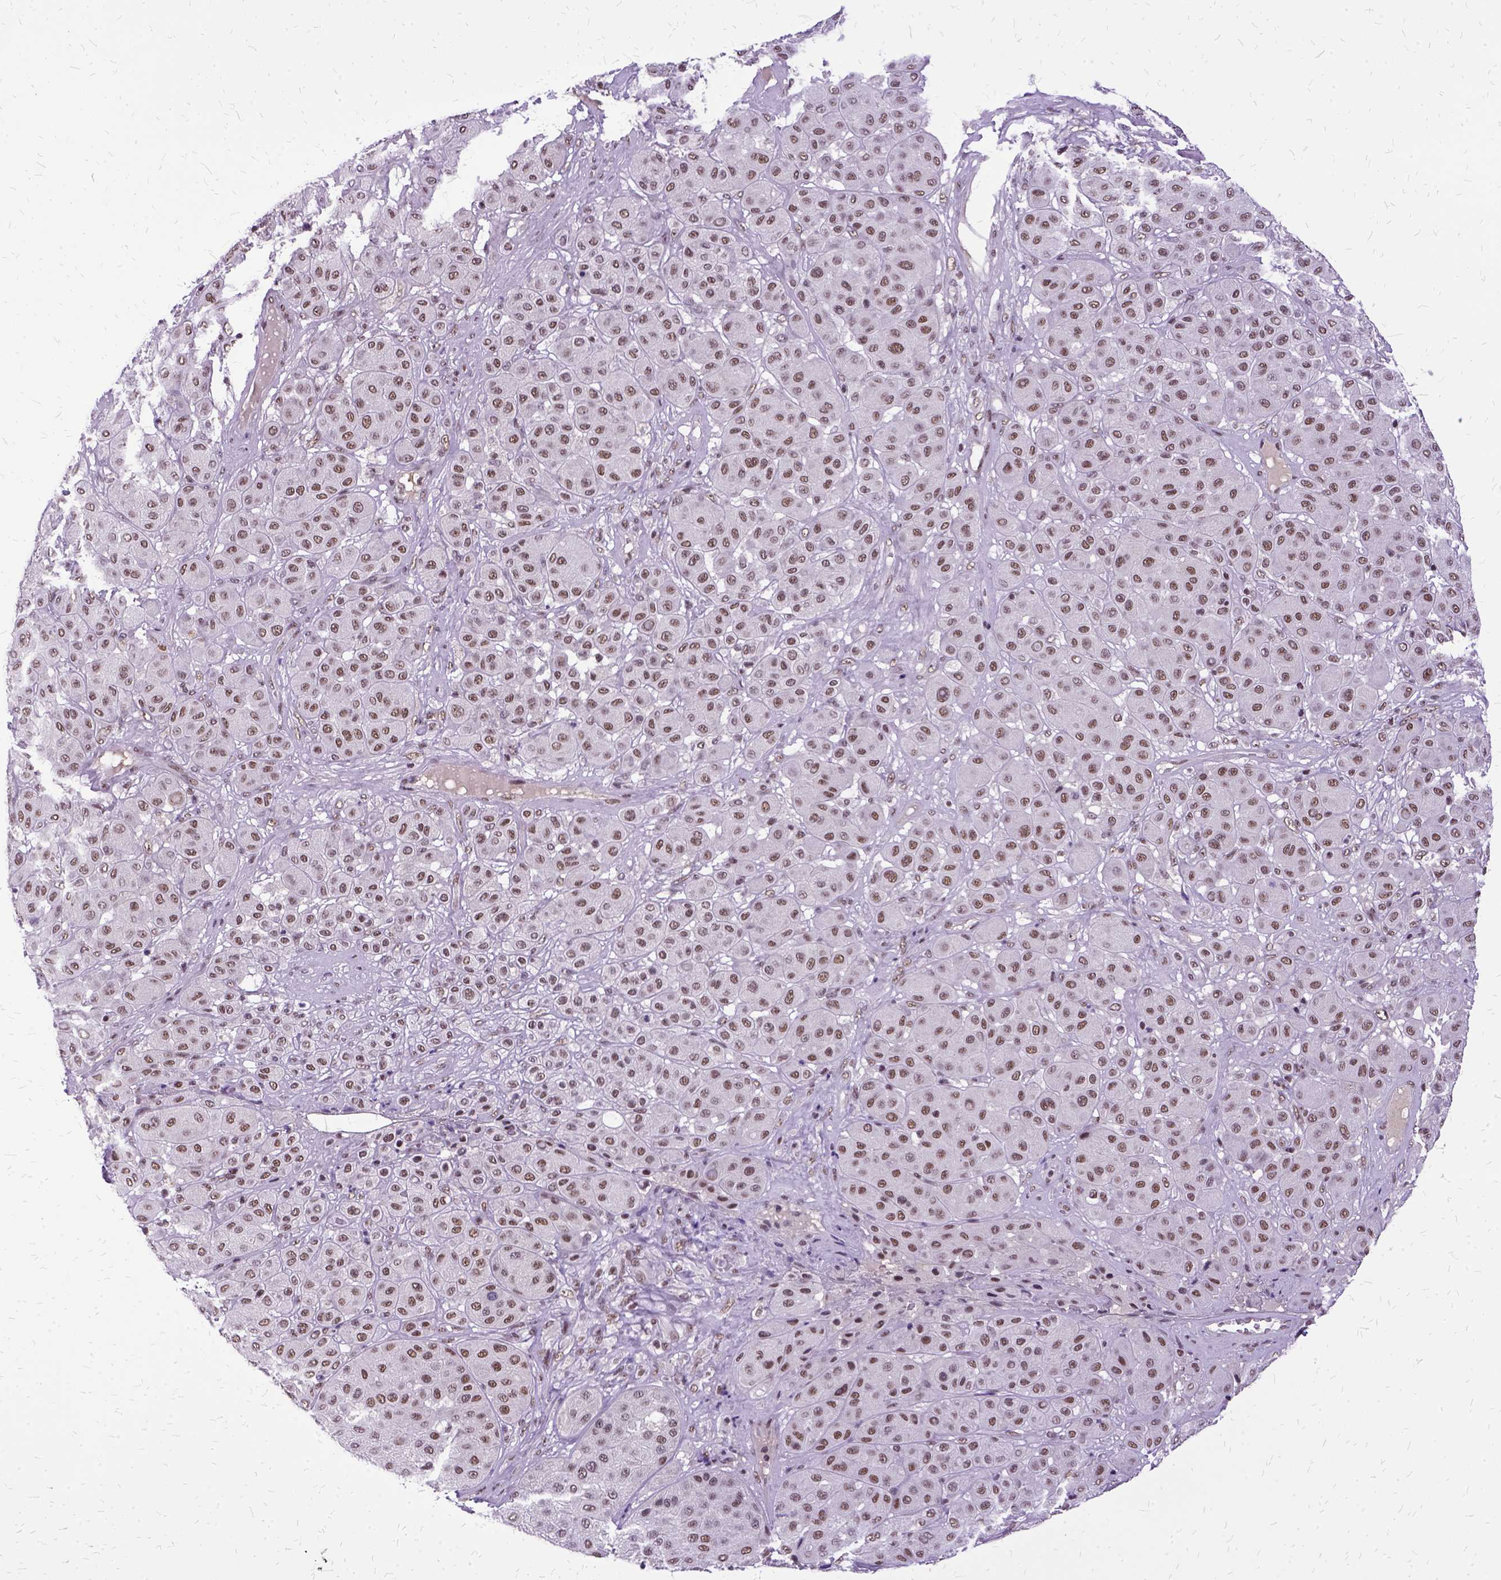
{"staining": {"intensity": "moderate", "quantity": ">75%", "location": "nuclear"}, "tissue": "melanoma", "cell_type": "Tumor cells", "image_type": "cancer", "snomed": [{"axis": "morphology", "description": "Malignant melanoma, Metastatic site"}, {"axis": "topography", "description": "Smooth muscle"}], "caption": "Protein analysis of melanoma tissue exhibits moderate nuclear expression in about >75% of tumor cells. (DAB IHC, brown staining for protein, blue staining for nuclei).", "gene": "SETD1A", "patient": {"sex": "male", "age": 41}}